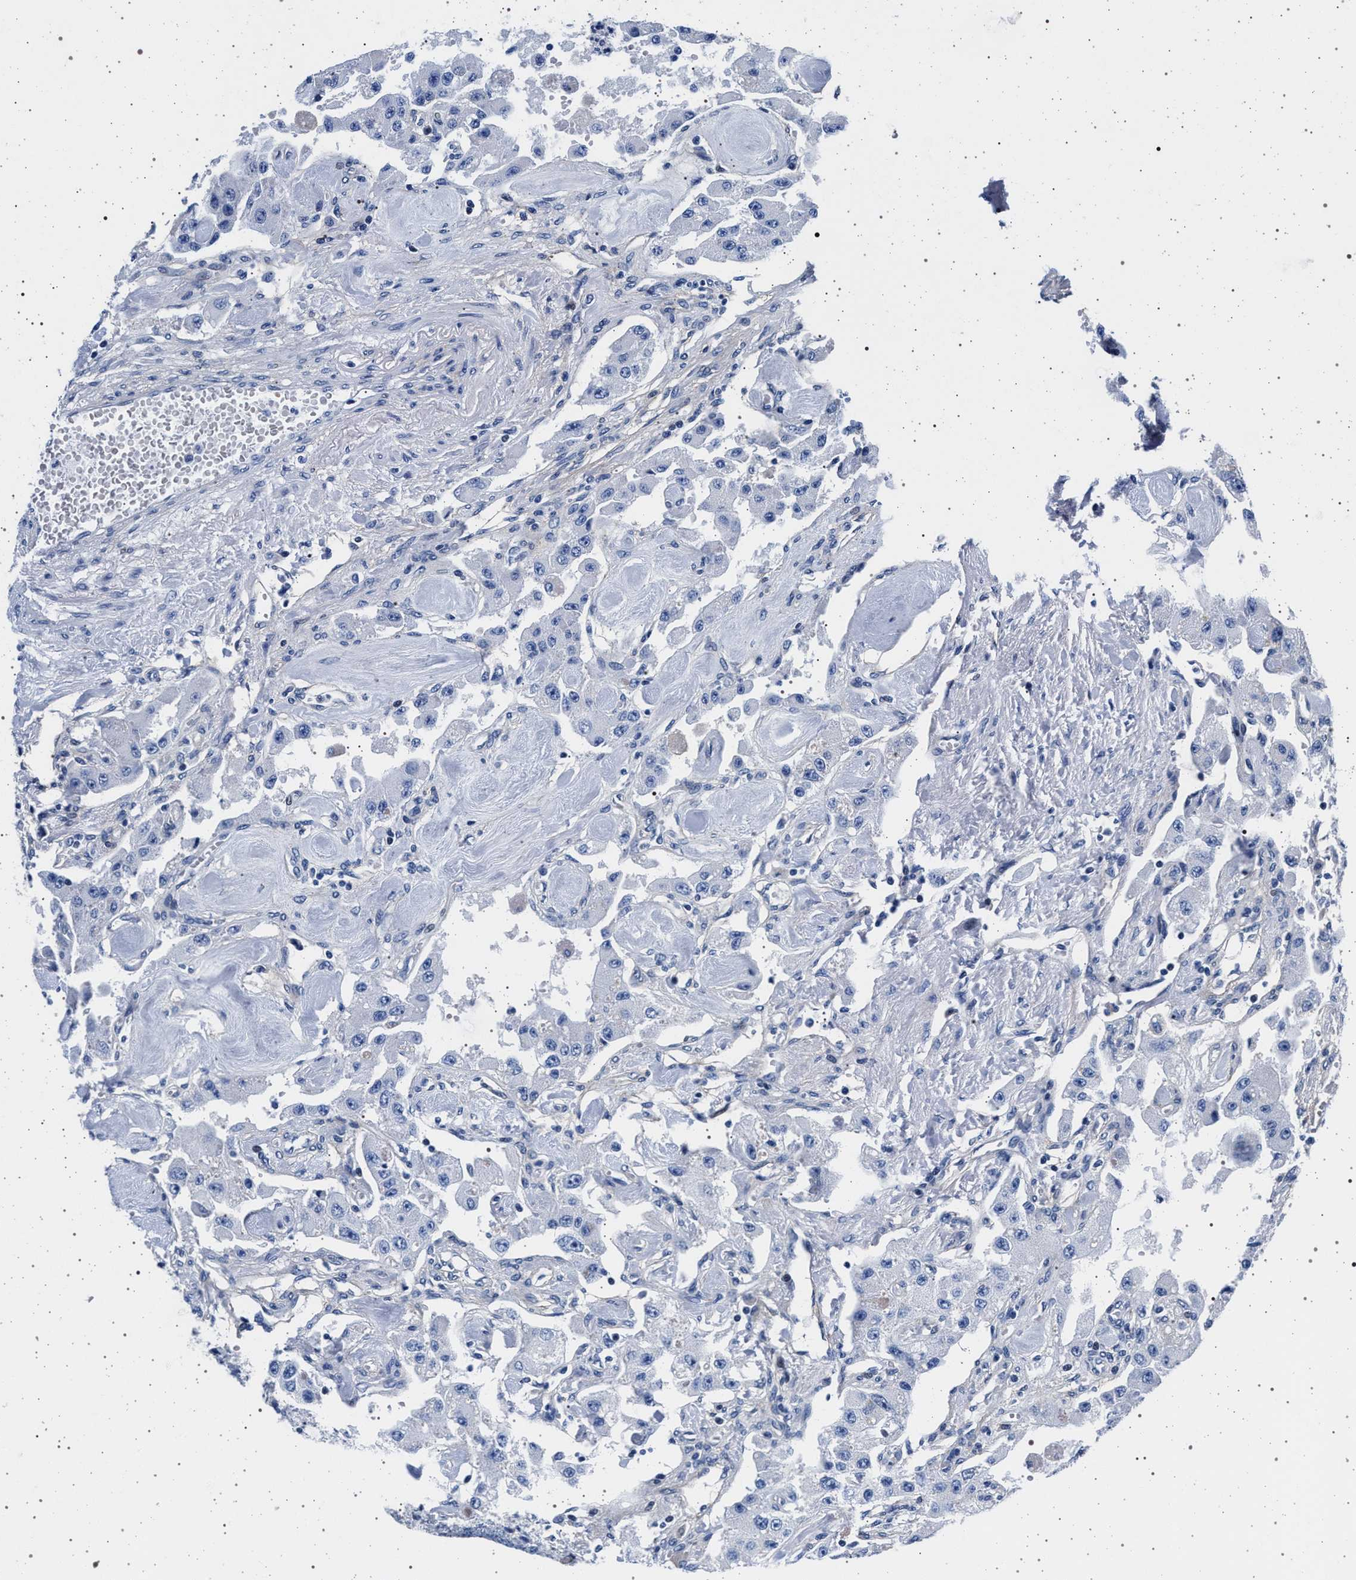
{"staining": {"intensity": "negative", "quantity": "none", "location": "none"}, "tissue": "carcinoid", "cell_type": "Tumor cells", "image_type": "cancer", "snomed": [{"axis": "morphology", "description": "Carcinoid, malignant, NOS"}, {"axis": "topography", "description": "Pancreas"}], "caption": "This is a image of immunohistochemistry staining of carcinoid (malignant), which shows no expression in tumor cells. Brightfield microscopy of immunohistochemistry (IHC) stained with DAB (3,3'-diaminobenzidine) (brown) and hematoxylin (blue), captured at high magnification.", "gene": "SLC9A1", "patient": {"sex": "male", "age": 41}}